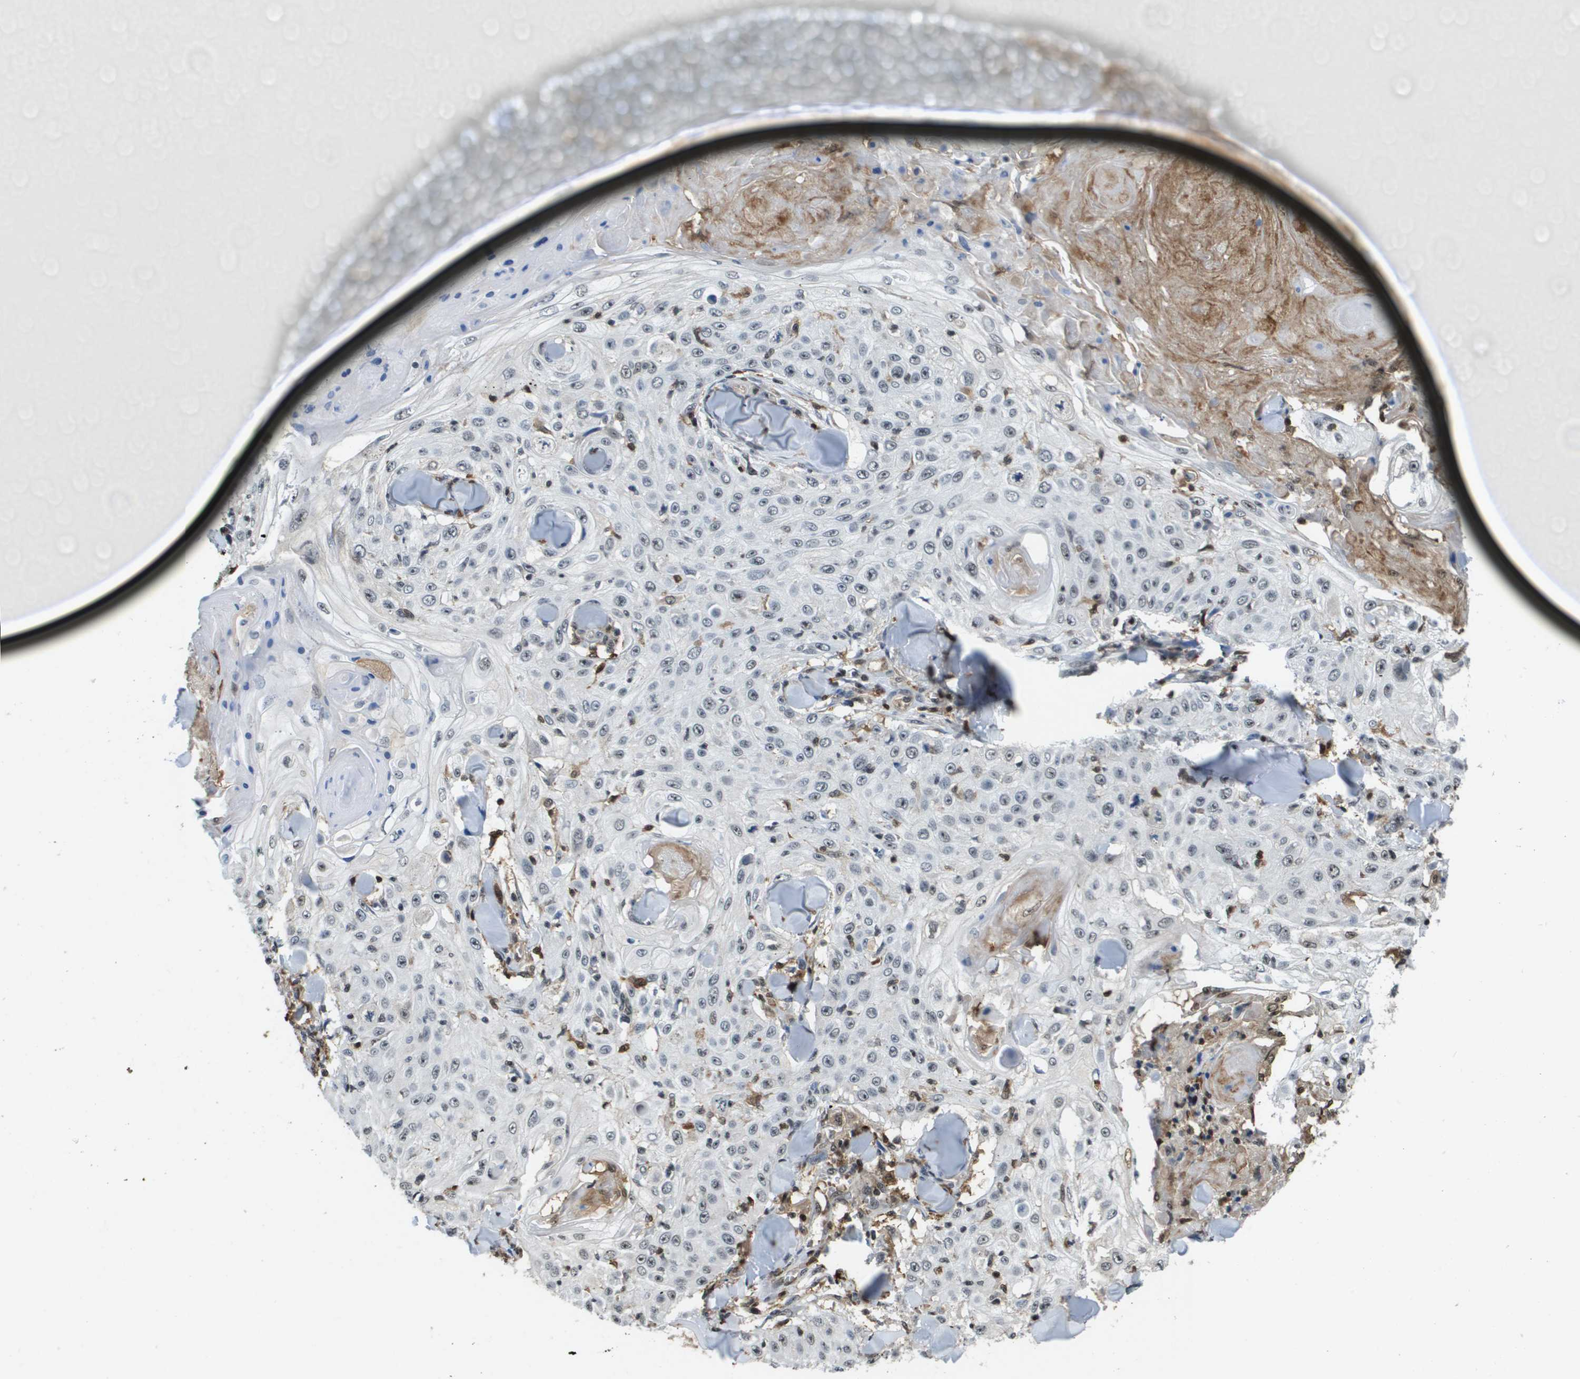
{"staining": {"intensity": "weak", "quantity": "<25%", "location": "nuclear"}, "tissue": "skin cancer", "cell_type": "Tumor cells", "image_type": "cancer", "snomed": [{"axis": "morphology", "description": "Squamous cell carcinoma, NOS"}, {"axis": "topography", "description": "Skin"}], "caption": "Skin cancer (squamous cell carcinoma) stained for a protein using immunohistochemistry shows no positivity tumor cells.", "gene": "EP400", "patient": {"sex": "male", "age": 86}}